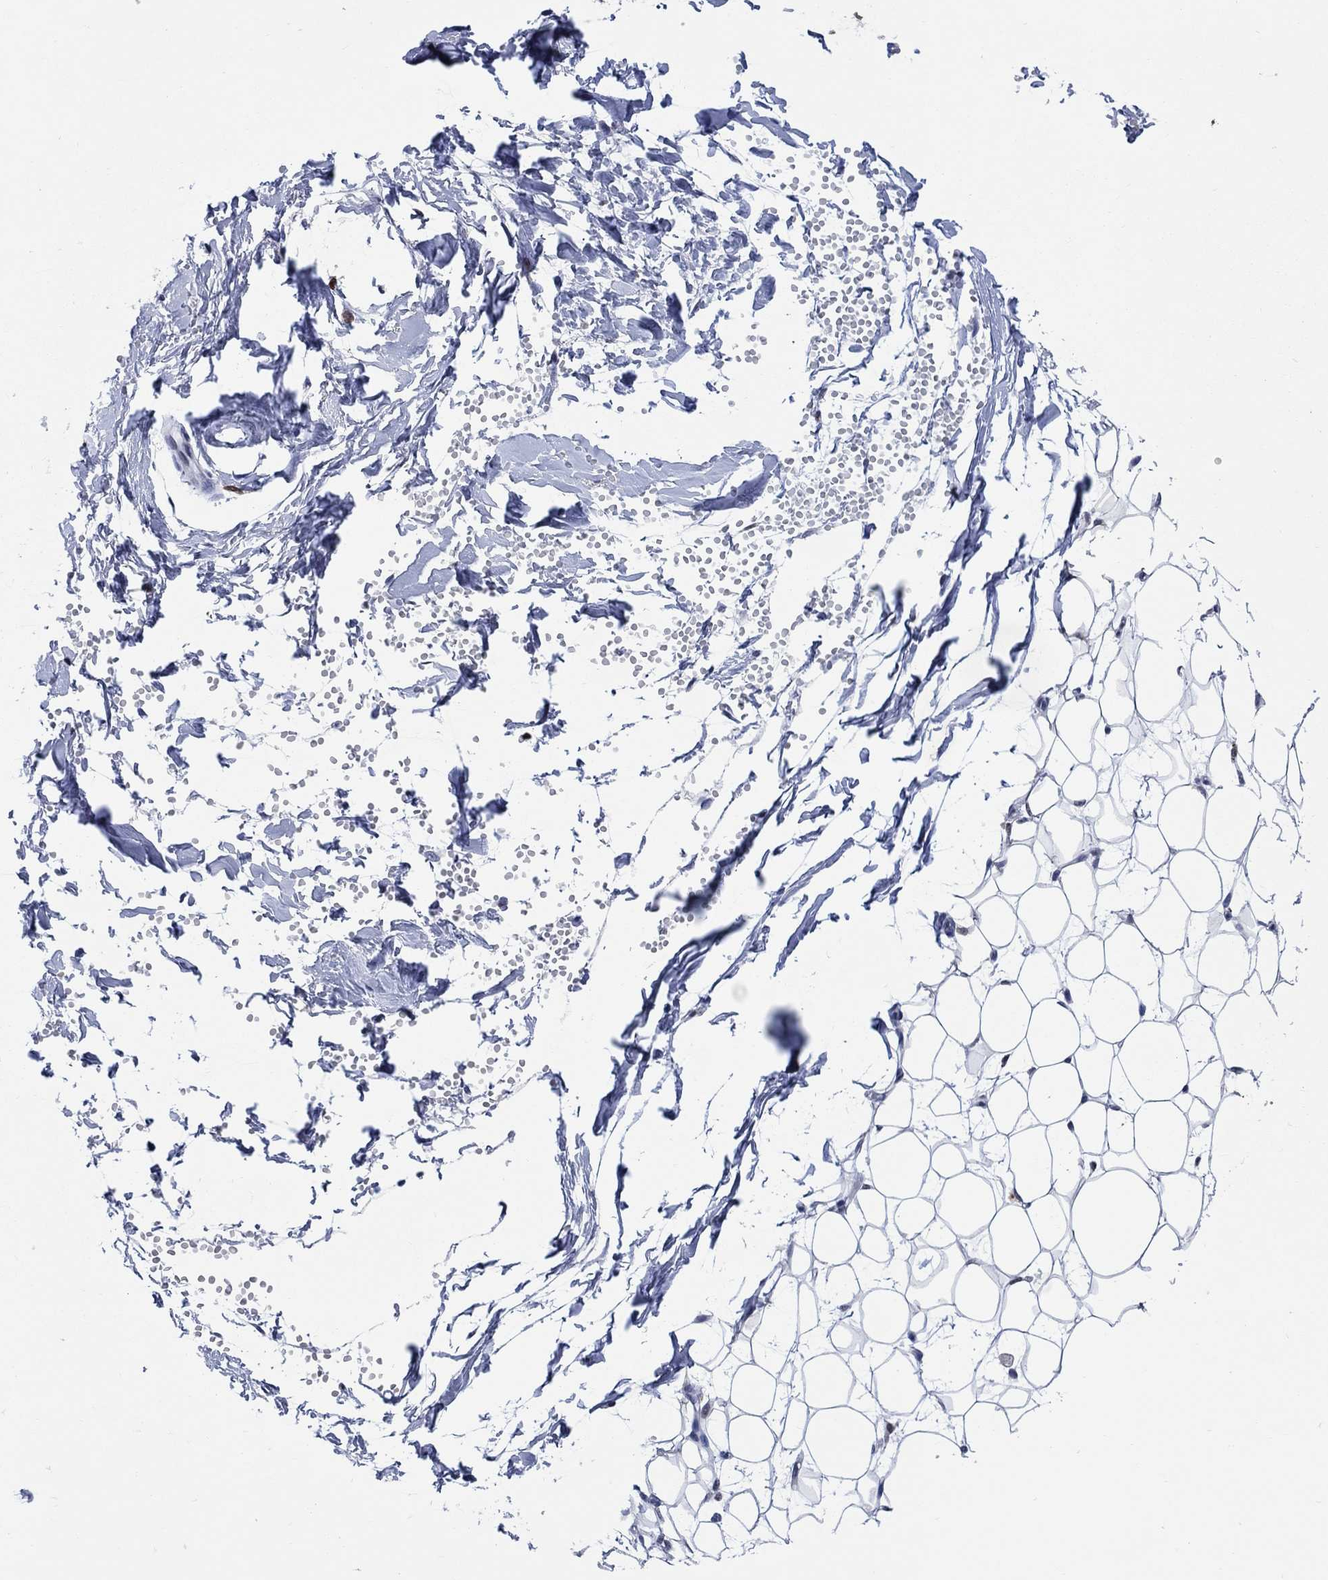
{"staining": {"intensity": "negative", "quantity": "none", "location": "none"}, "tissue": "breast", "cell_type": "Adipocytes", "image_type": "normal", "snomed": [{"axis": "morphology", "description": "Normal tissue, NOS"}, {"axis": "topography", "description": "Breast"}], "caption": "Adipocytes are negative for brown protein staining in benign breast.", "gene": "HMGA1", "patient": {"sex": "female", "age": 37}}